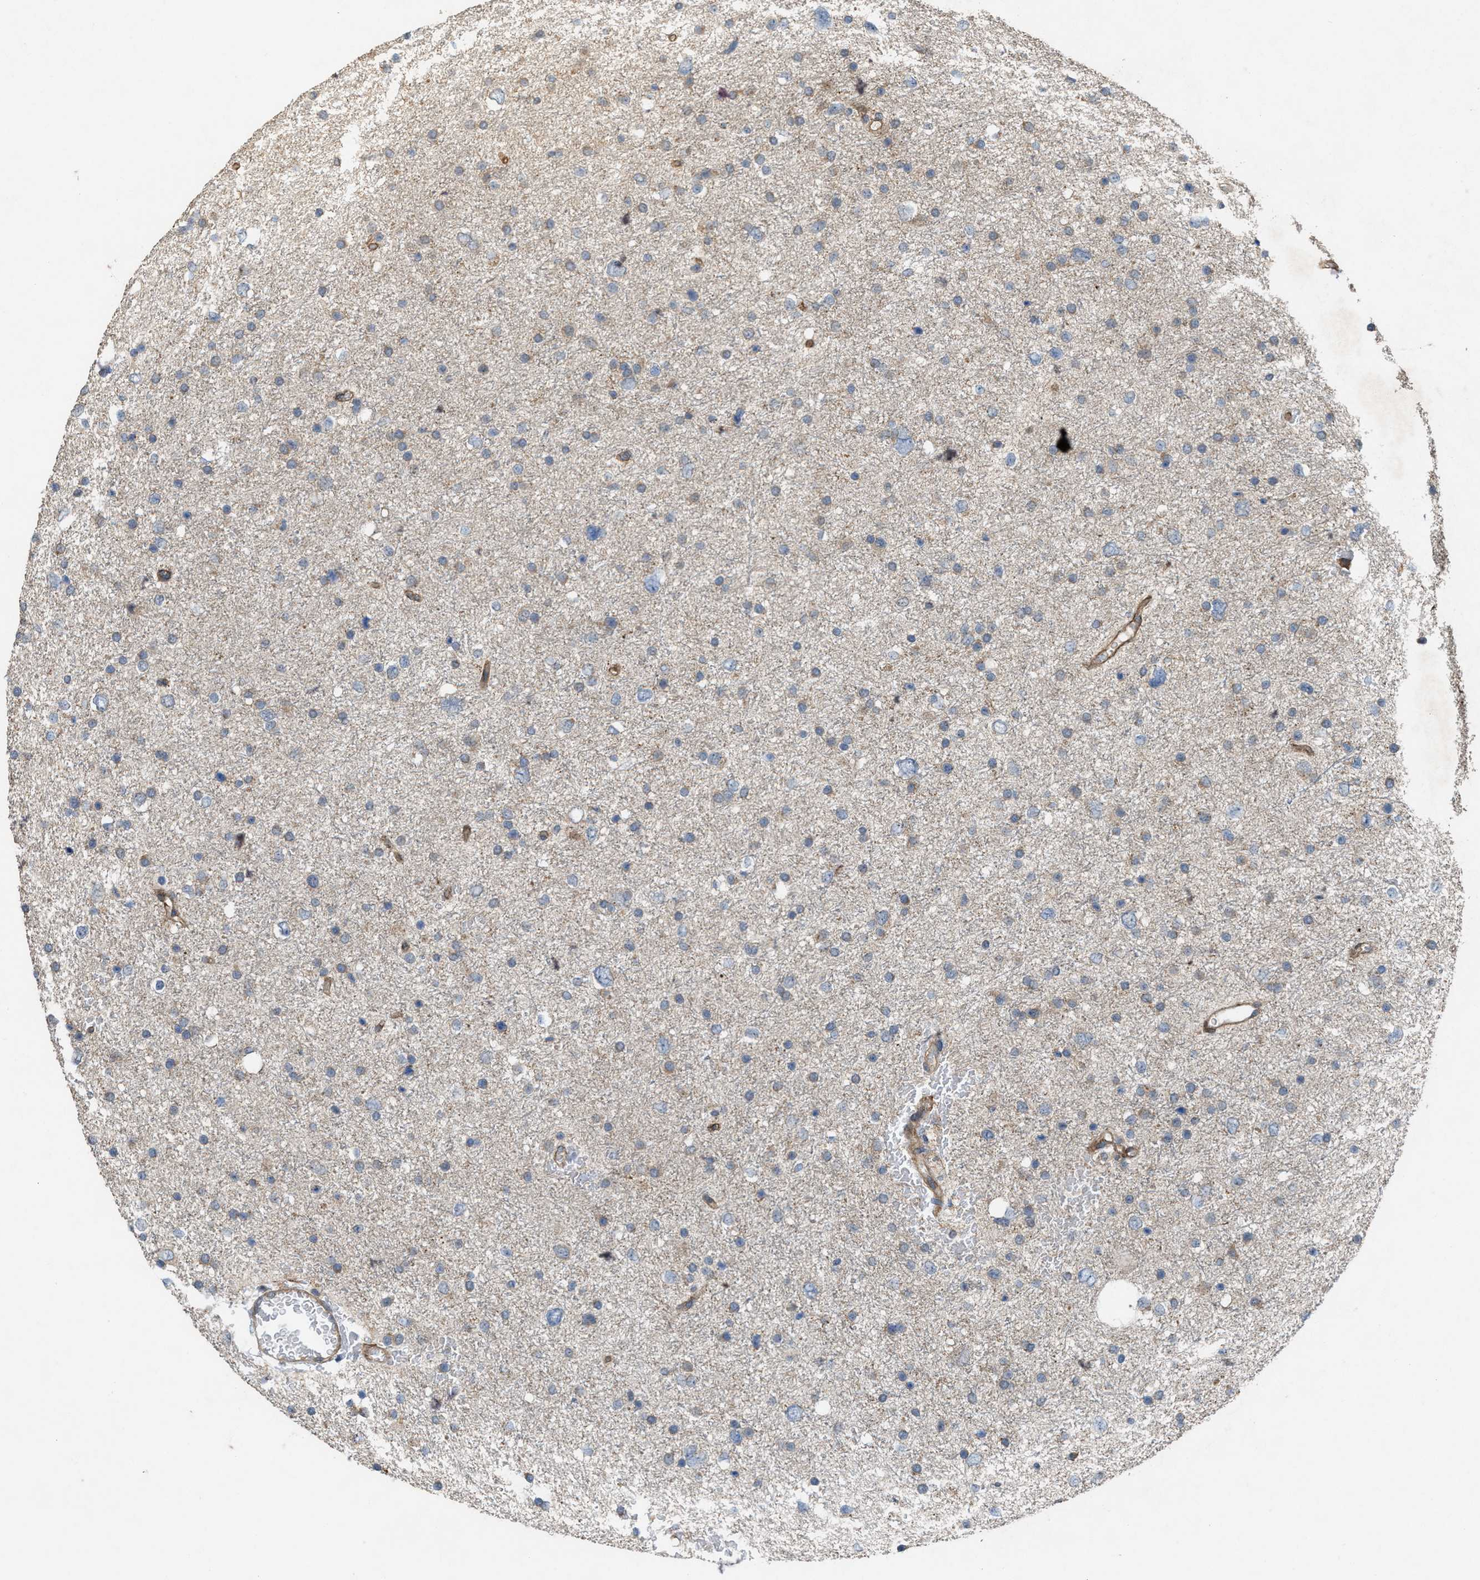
{"staining": {"intensity": "weak", "quantity": "<25%", "location": "cytoplasmic/membranous"}, "tissue": "glioma", "cell_type": "Tumor cells", "image_type": "cancer", "snomed": [{"axis": "morphology", "description": "Glioma, malignant, Low grade"}, {"axis": "topography", "description": "Brain"}], "caption": "Immunohistochemical staining of low-grade glioma (malignant) exhibits no significant staining in tumor cells.", "gene": "LRRC72", "patient": {"sex": "female", "age": 37}}